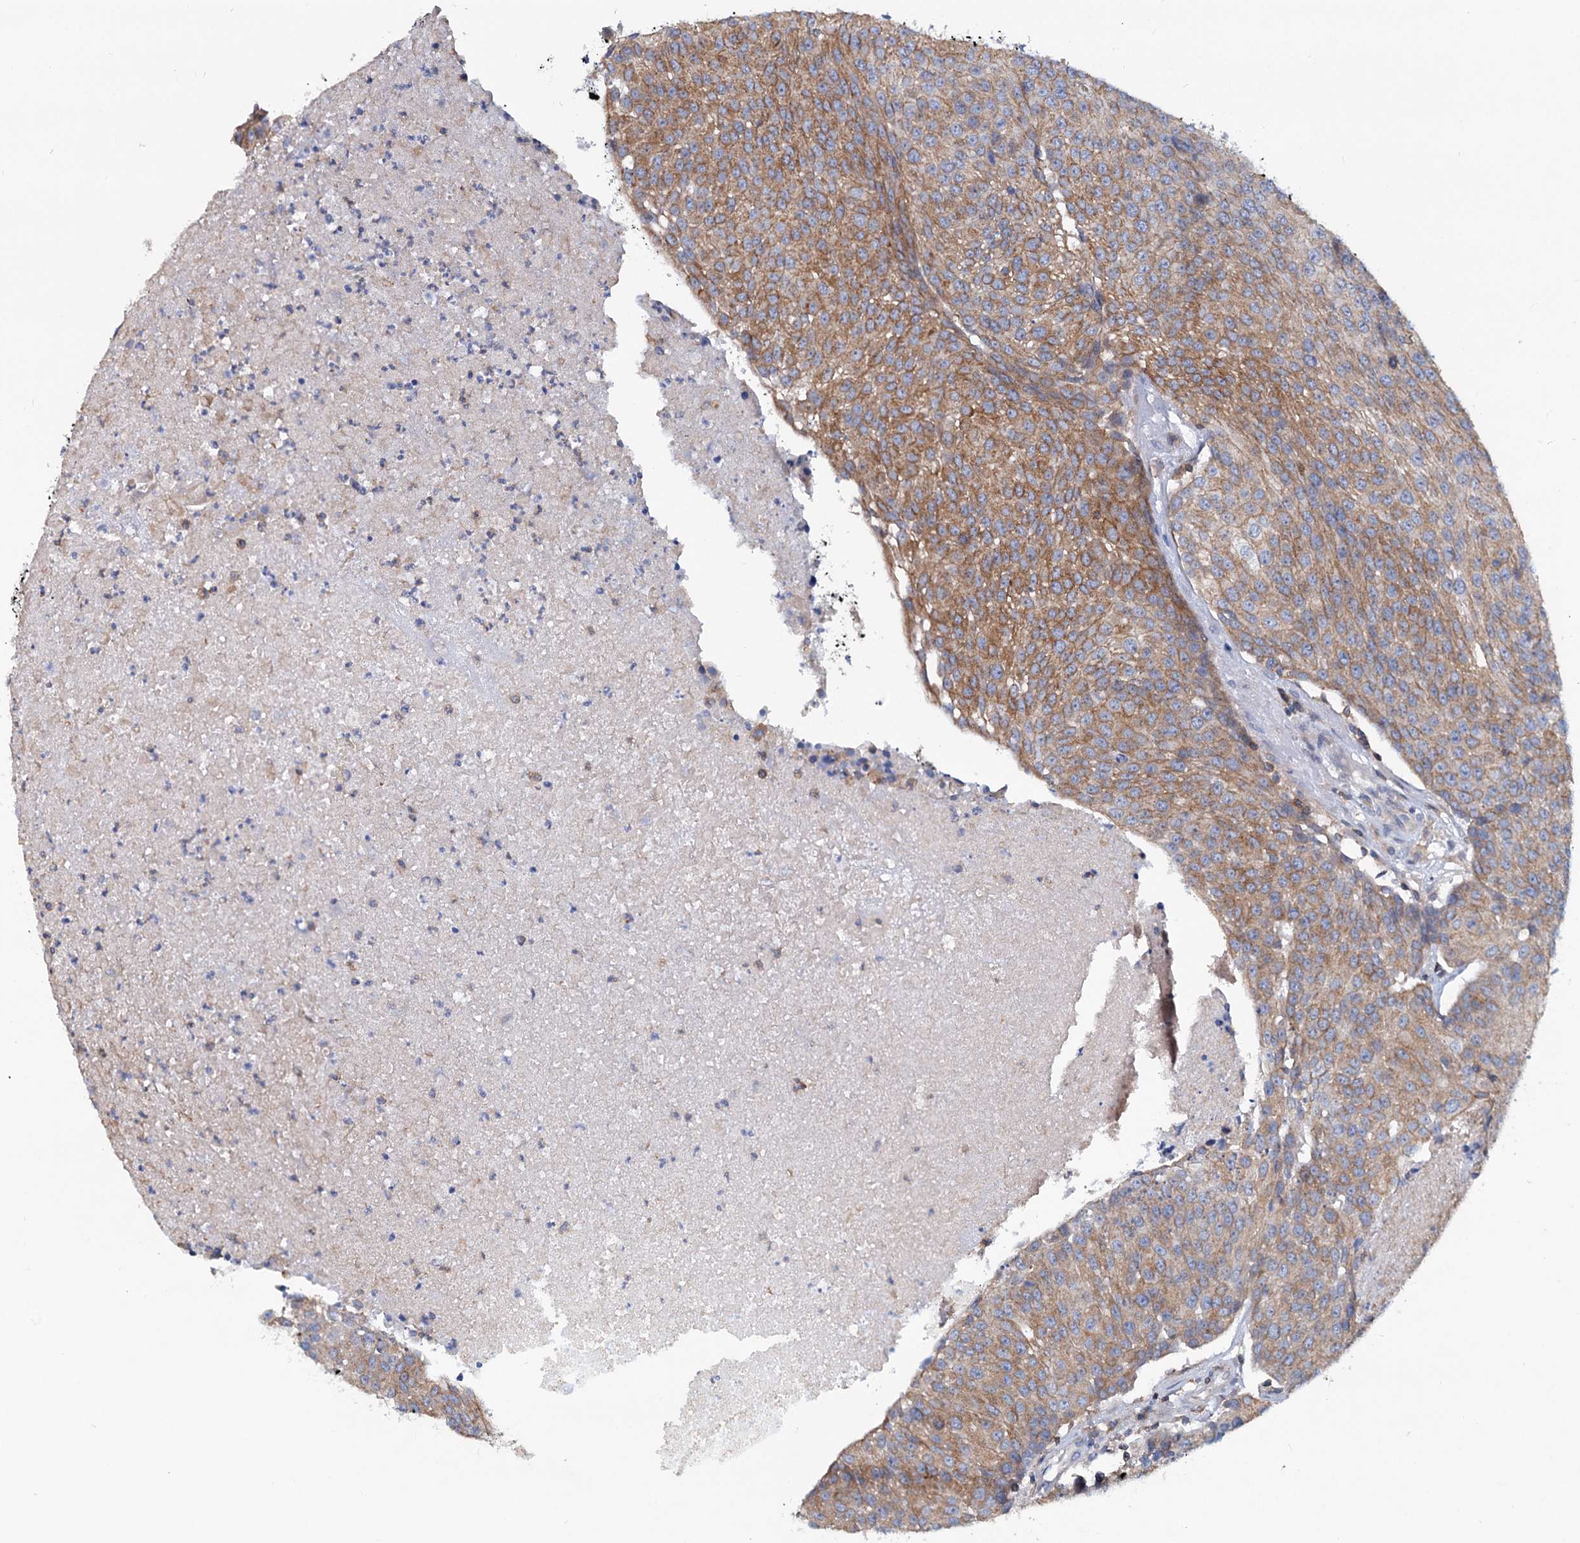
{"staining": {"intensity": "moderate", "quantity": ">75%", "location": "cytoplasmic/membranous"}, "tissue": "urothelial cancer", "cell_type": "Tumor cells", "image_type": "cancer", "snomed": [{"axis": "morphology", "description": "Urothelial carcinoma, High grade"}, {"axis": "topography", "description": "Urinary bladder"}], "caption": "An image showing moderate cytoplasmic/membranous expression in about >75% of tumor cells in urothelial cancer, as visualized by brown immunohistochemical staining.", "gene": "LRCH4", "patient": {"sex": "female", "age": 85}}